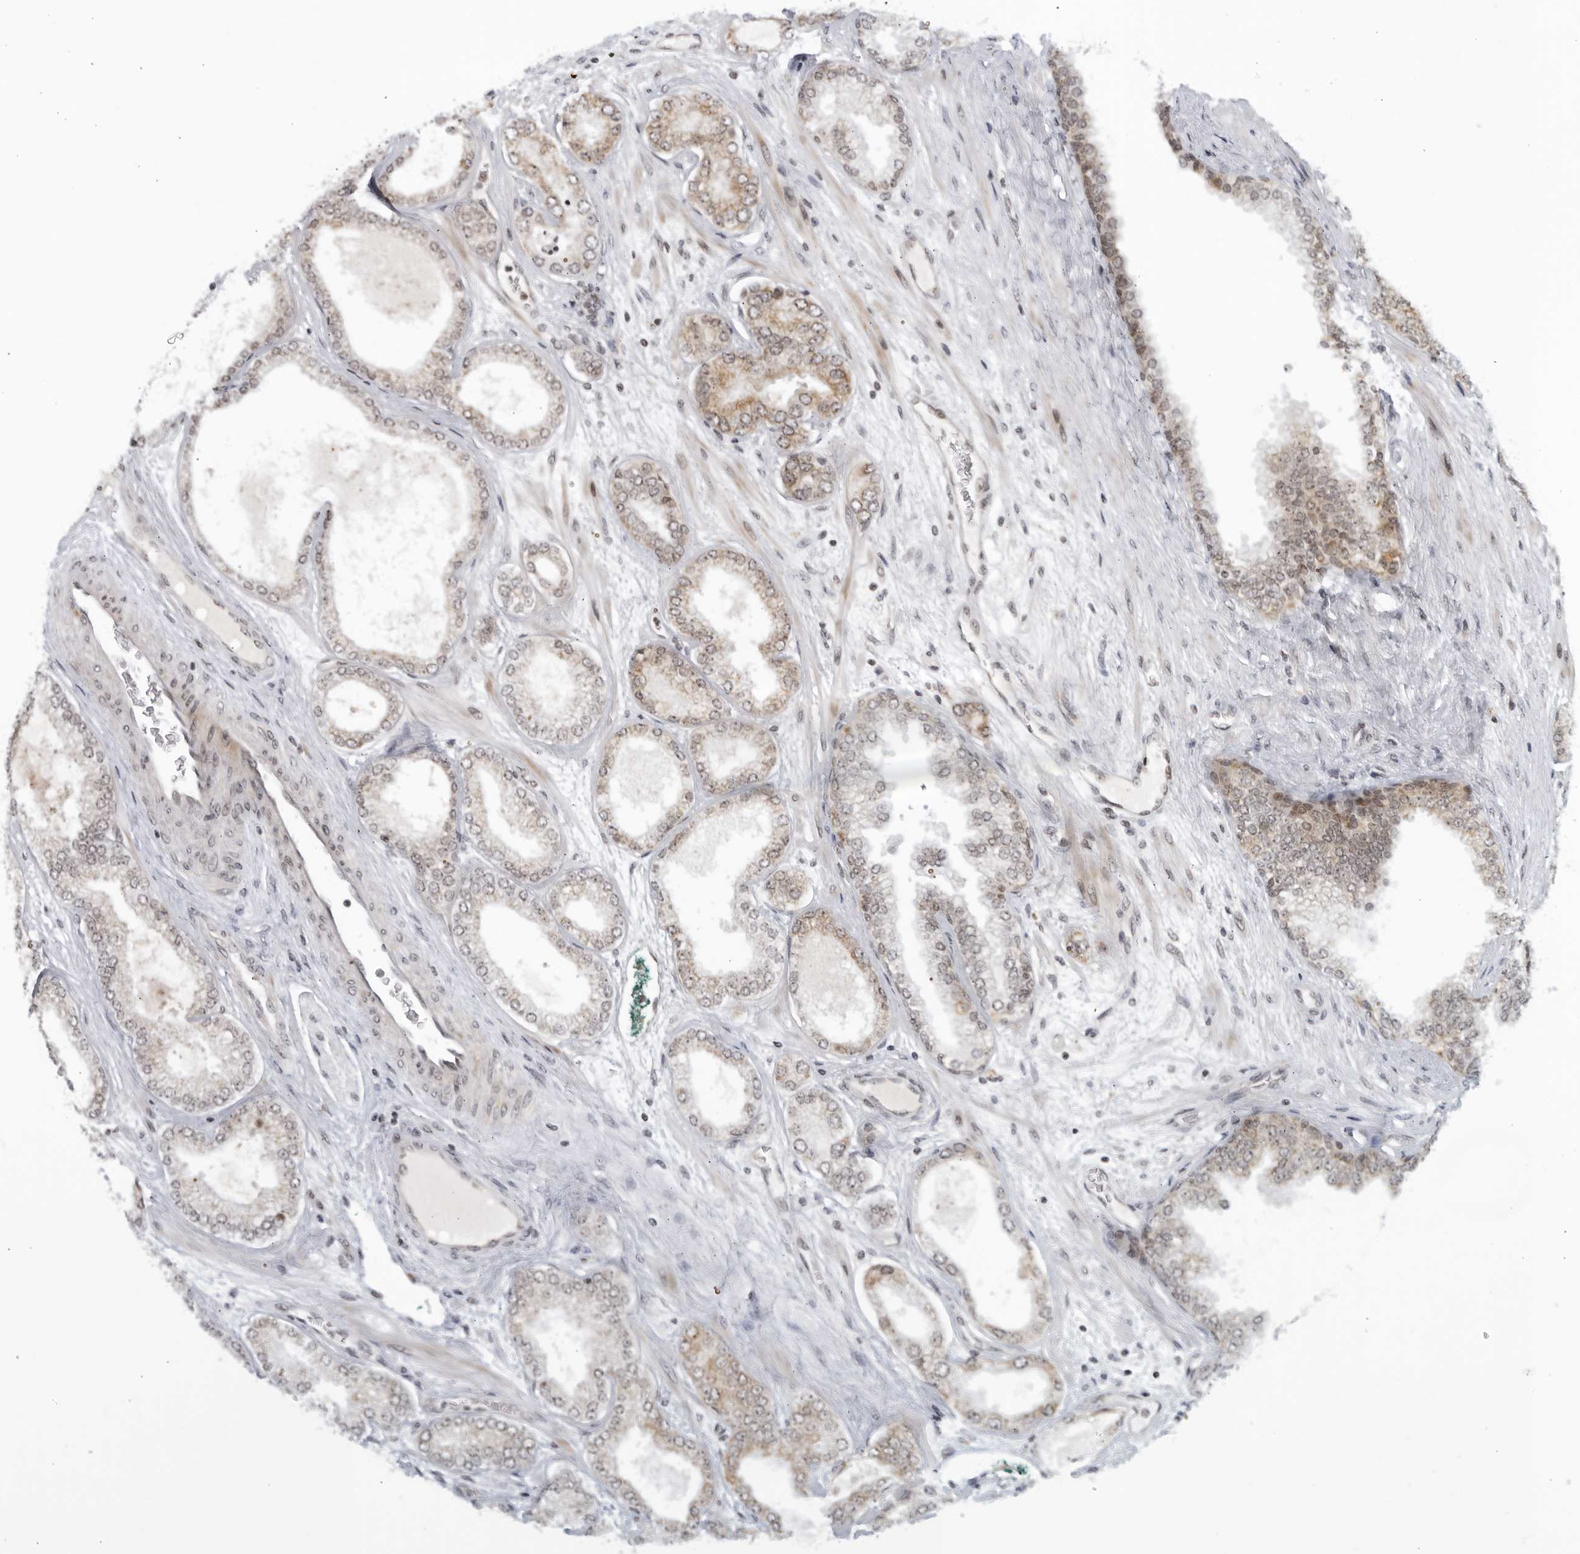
{"staining": {"intensity": "moderate", "quantity": "25%-75%", "location": "cytoplasmic/membranous"}, "tissue": "prostate cancer", "cell_type": "Tumor cells", "image_type": "cancer", "snomed": [{"axis": "morphology", "description": "Adenocarcinoma, High grade"}, {"axis": "topography", "description": "Prostate"}], "caption": "Prostate cancer stained for a protein (brown) reveals moderate cytoplasmic/membranous positive staining in about 25%-75% of tumor cells.", "gene": "RAB11FIP3", "patient": {"sex": "male", "age": 58}}